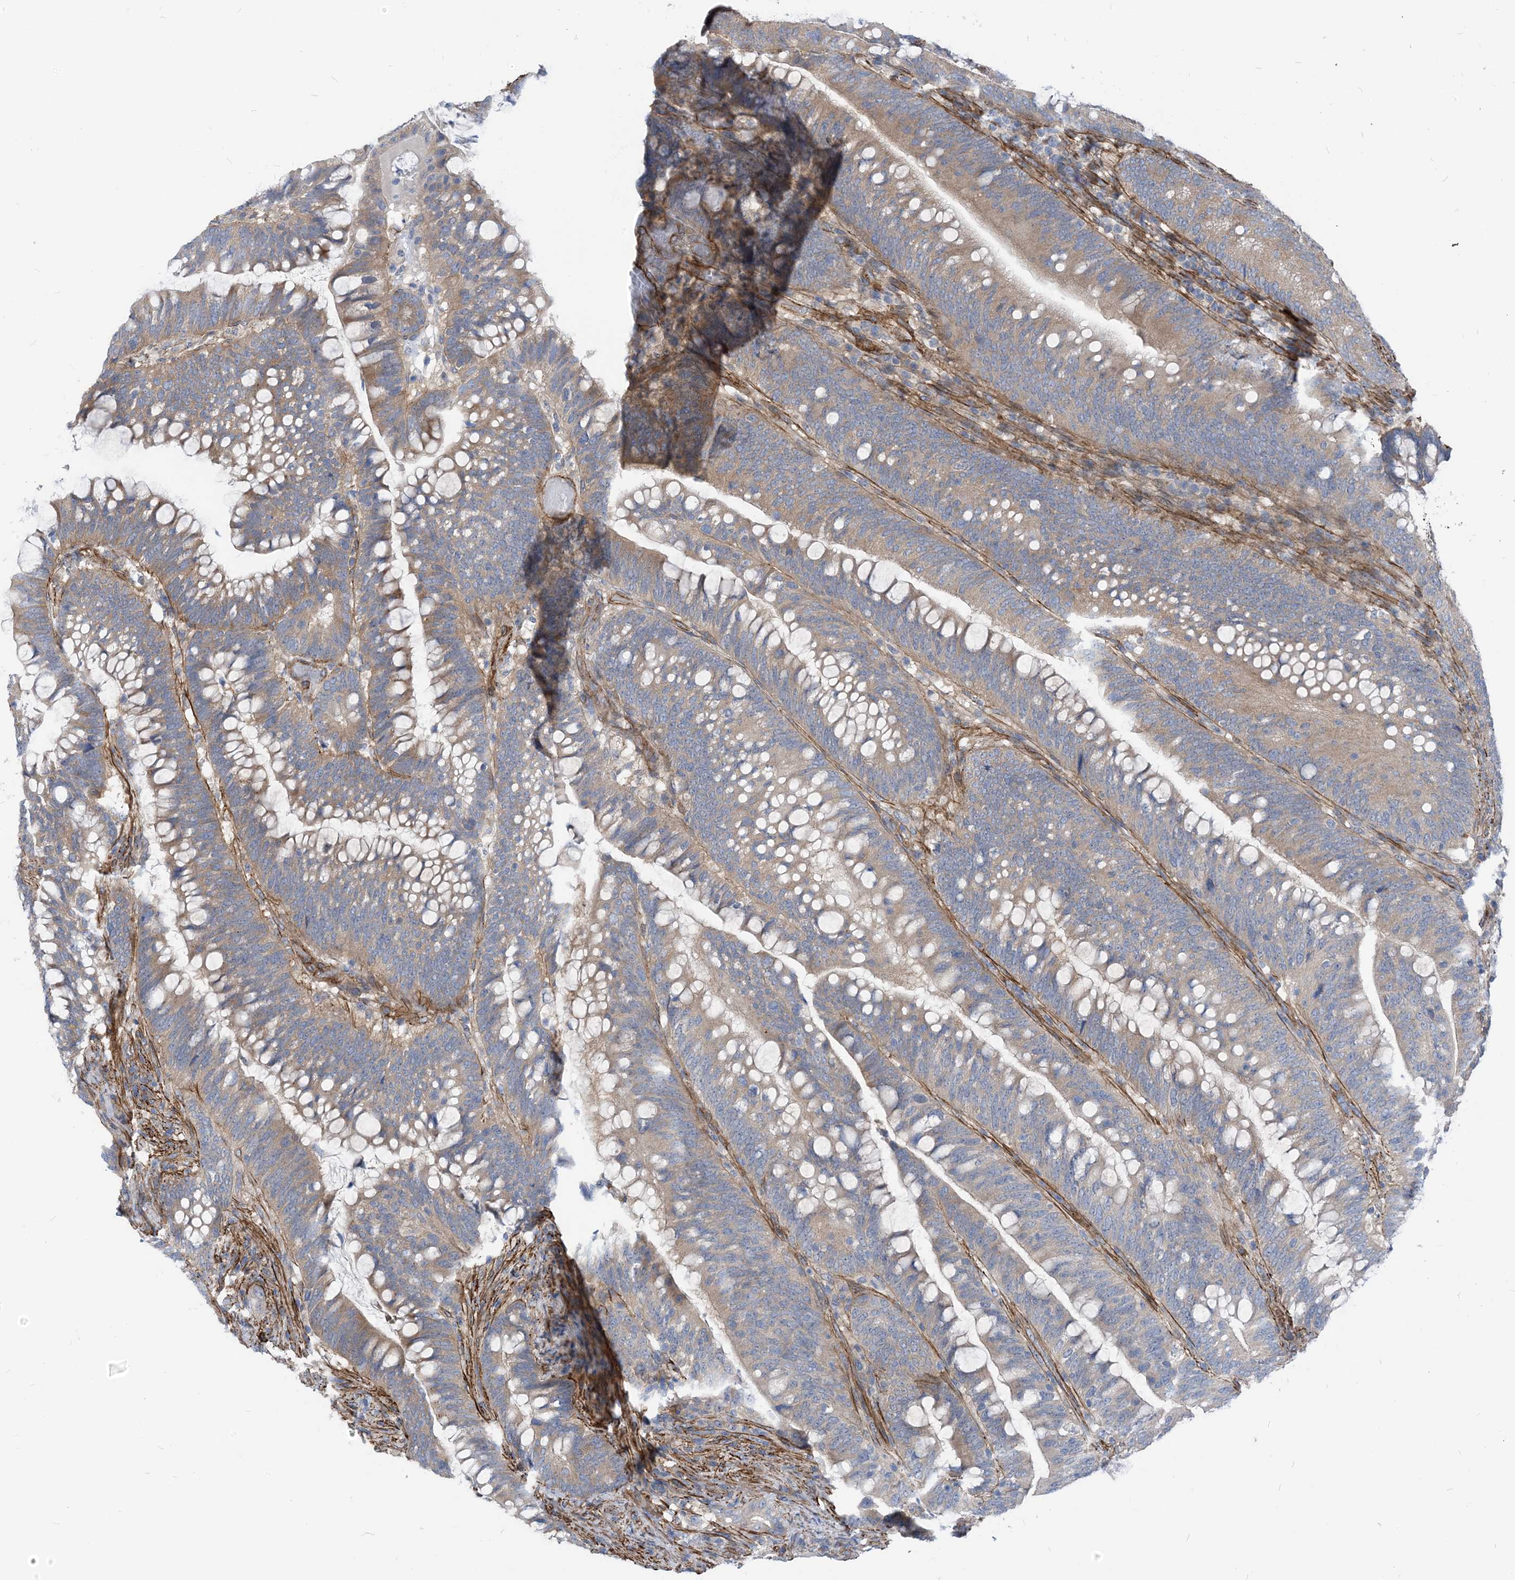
{"staining": {"intensity": "moderate", "quantity": "25%-75%", "location": "cytoplasmic/membranous"}, "tissue": "colorectal cancer", "cell_type": "Tumor cells", "image_type": "cancer", "snomed": [{"axis": "morphology", "description": "Adenocarcinoma, NOS"}, {"axis": "topography", "description": "Colon"}], "caption": "Colorectal cancer was stained to show a protein in brown. There is medium levels of moderate cytoplasmic/membranous staining in approximately 25%-75% of tumor cells. (DAB (3,3'-diaminobenzidine) IHC, brown staining for protein, blue staining for nuclei).", "gene": "PLEKHA3", "patient": {"sex": "female", "age": 66}}